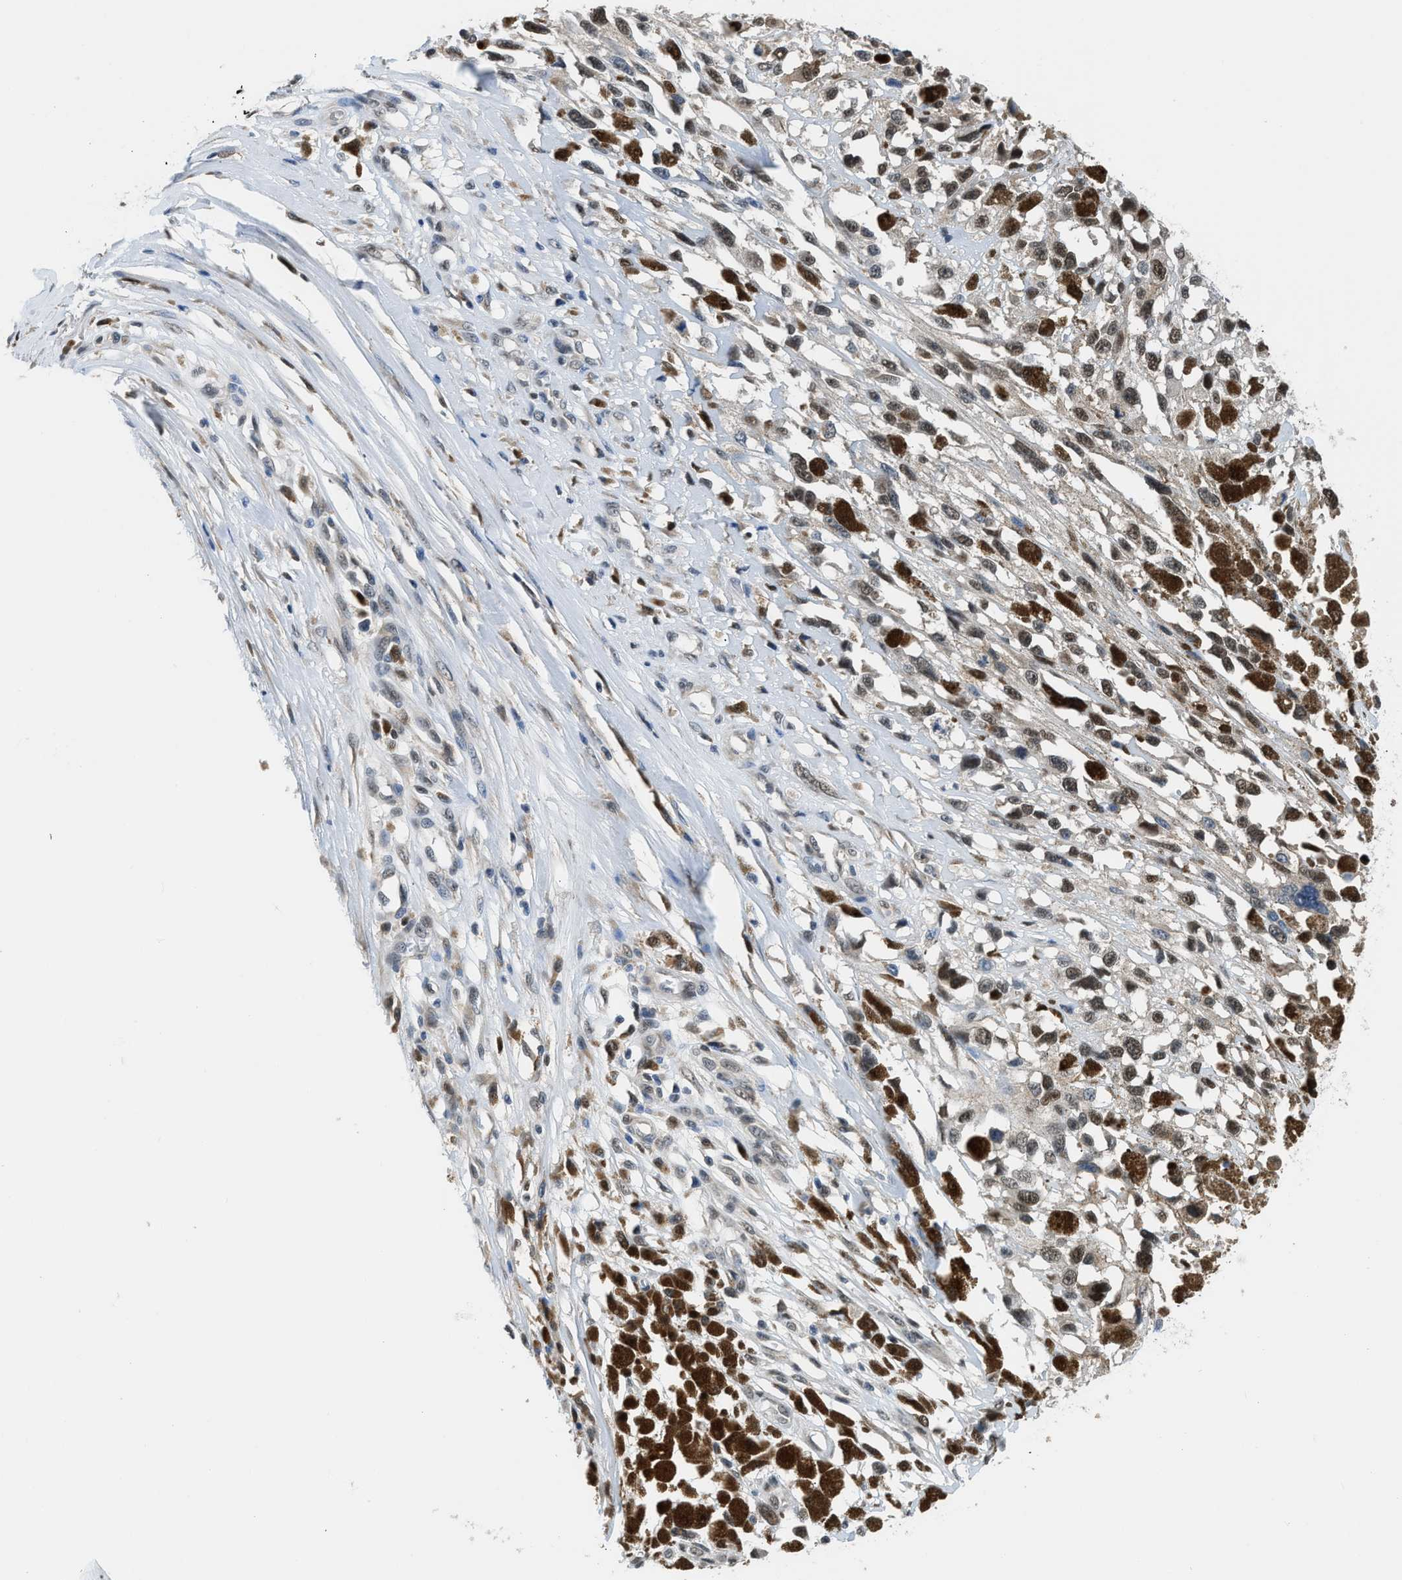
{"staining": {"intensity": "weak", "quantity": "25%-75%", "location": "nuclear"}, "tissue": "melanoma", "cell_type": "Tumor cells", "image_type": "cancer", "snomed": [{"axis": "morphology", "description": "Malignant melanoma, Metastatic site"}, {"axis": "topography", "description": "Lymph node"}], "caption": "A photomicrograph showing weak nuclear staining in about 25%-75% of tumor cells in malignant melanoma (metastatic site), as visualized by brown immunohistochemical staining.", "gene": "ALX1", "patient": {"sex": "male", "age": 59}}